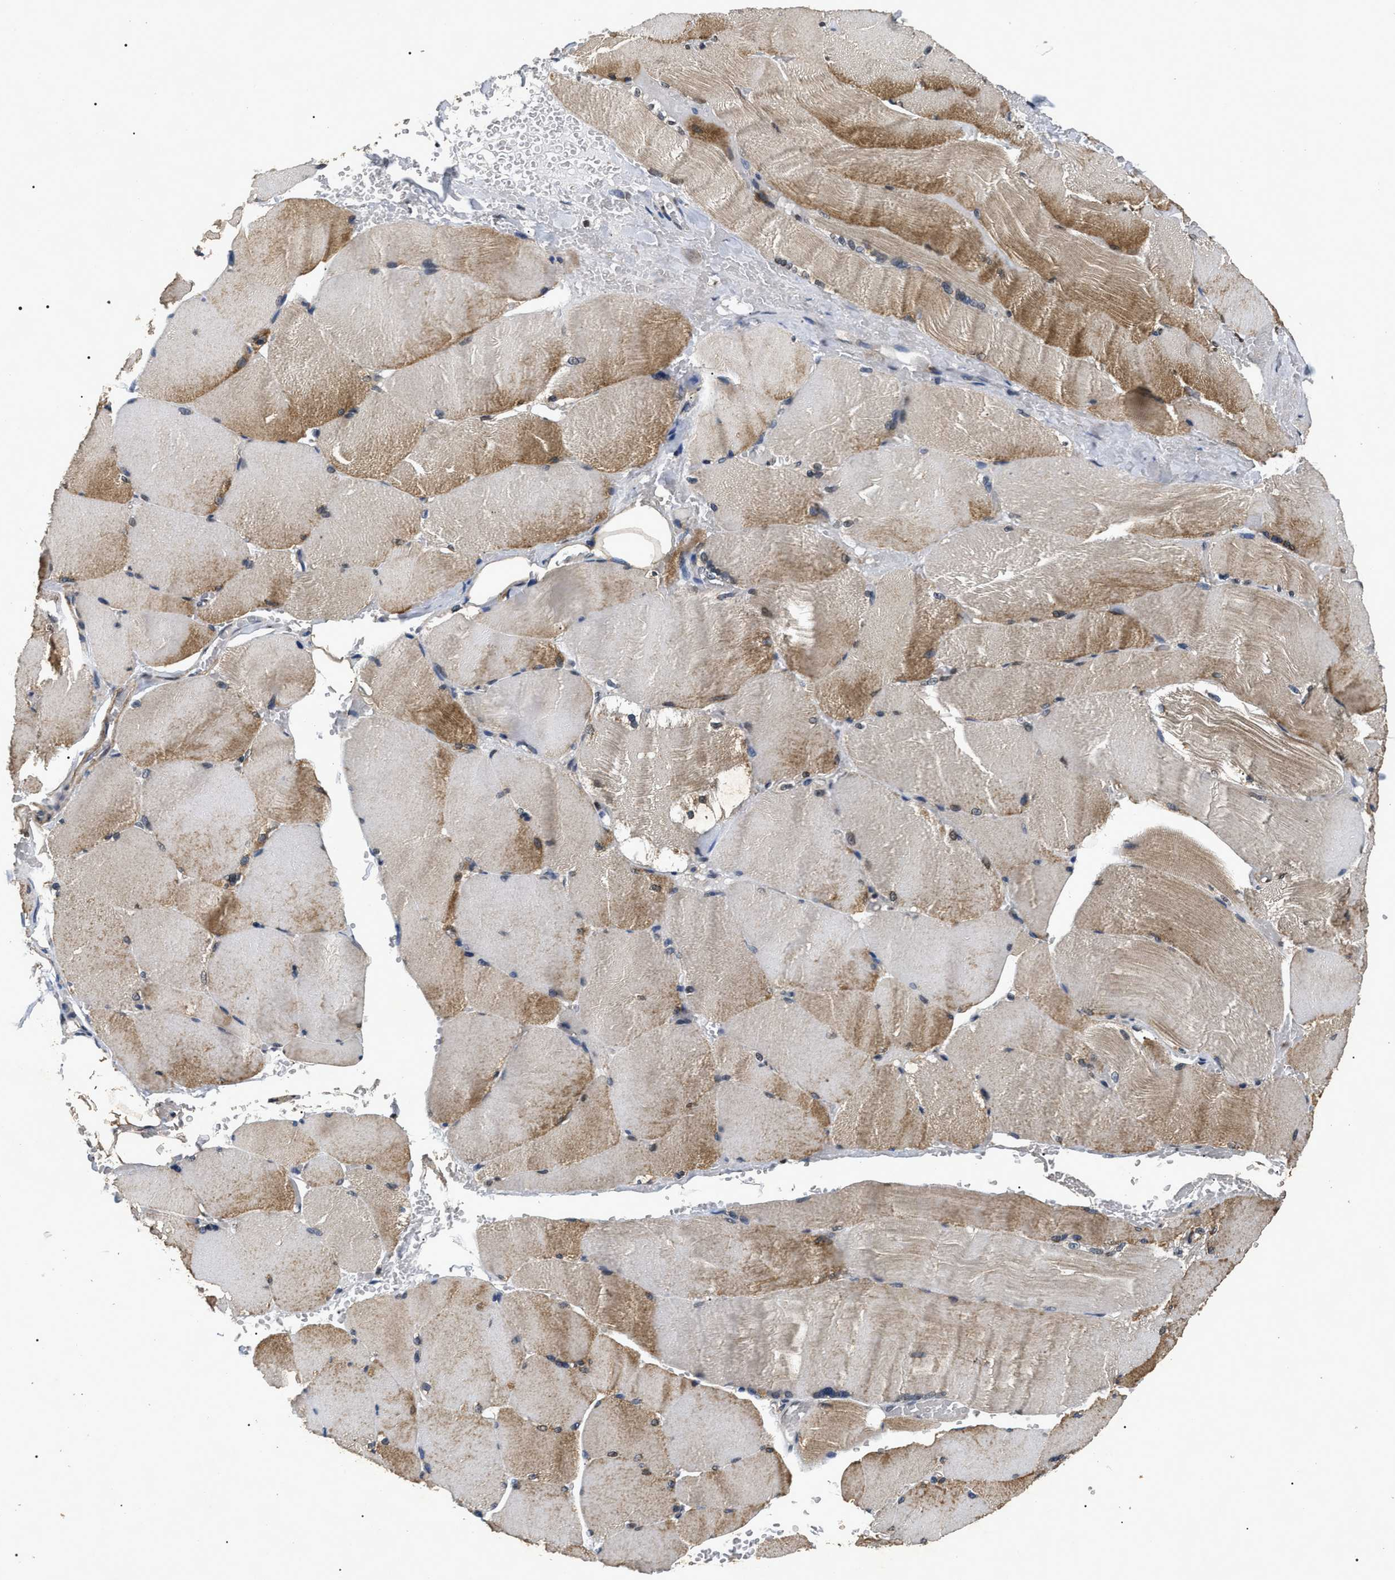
{"staining": {"intensity": "moderate", "quantity": "25%-75%", "location": "cytoplasmic/membranous"}, "tissue": "skeletal muscle", "cell_type": "Myocytes", "image_type": "normal", "snomed": [{"axis": "morphology", "description": "Normal tissue, NOS"}, {"axis": "topography", "description": "Skin"}, {"axis": "topography", "description": "Skeletal muscle"}], "caption": "Immunohistochemistry photomicrograph of normal skeletal muscle: skeletal muscle stained using immunohistochemistry (IHC) displays medium levels of moderate protein expression localized specifically in the cytoplasmic/membranous of myocytes, appearing as a cytoplasmic/membranous brown color.", "gene": "ANP32E", "patient": {"sex": "male", "age": 83}}